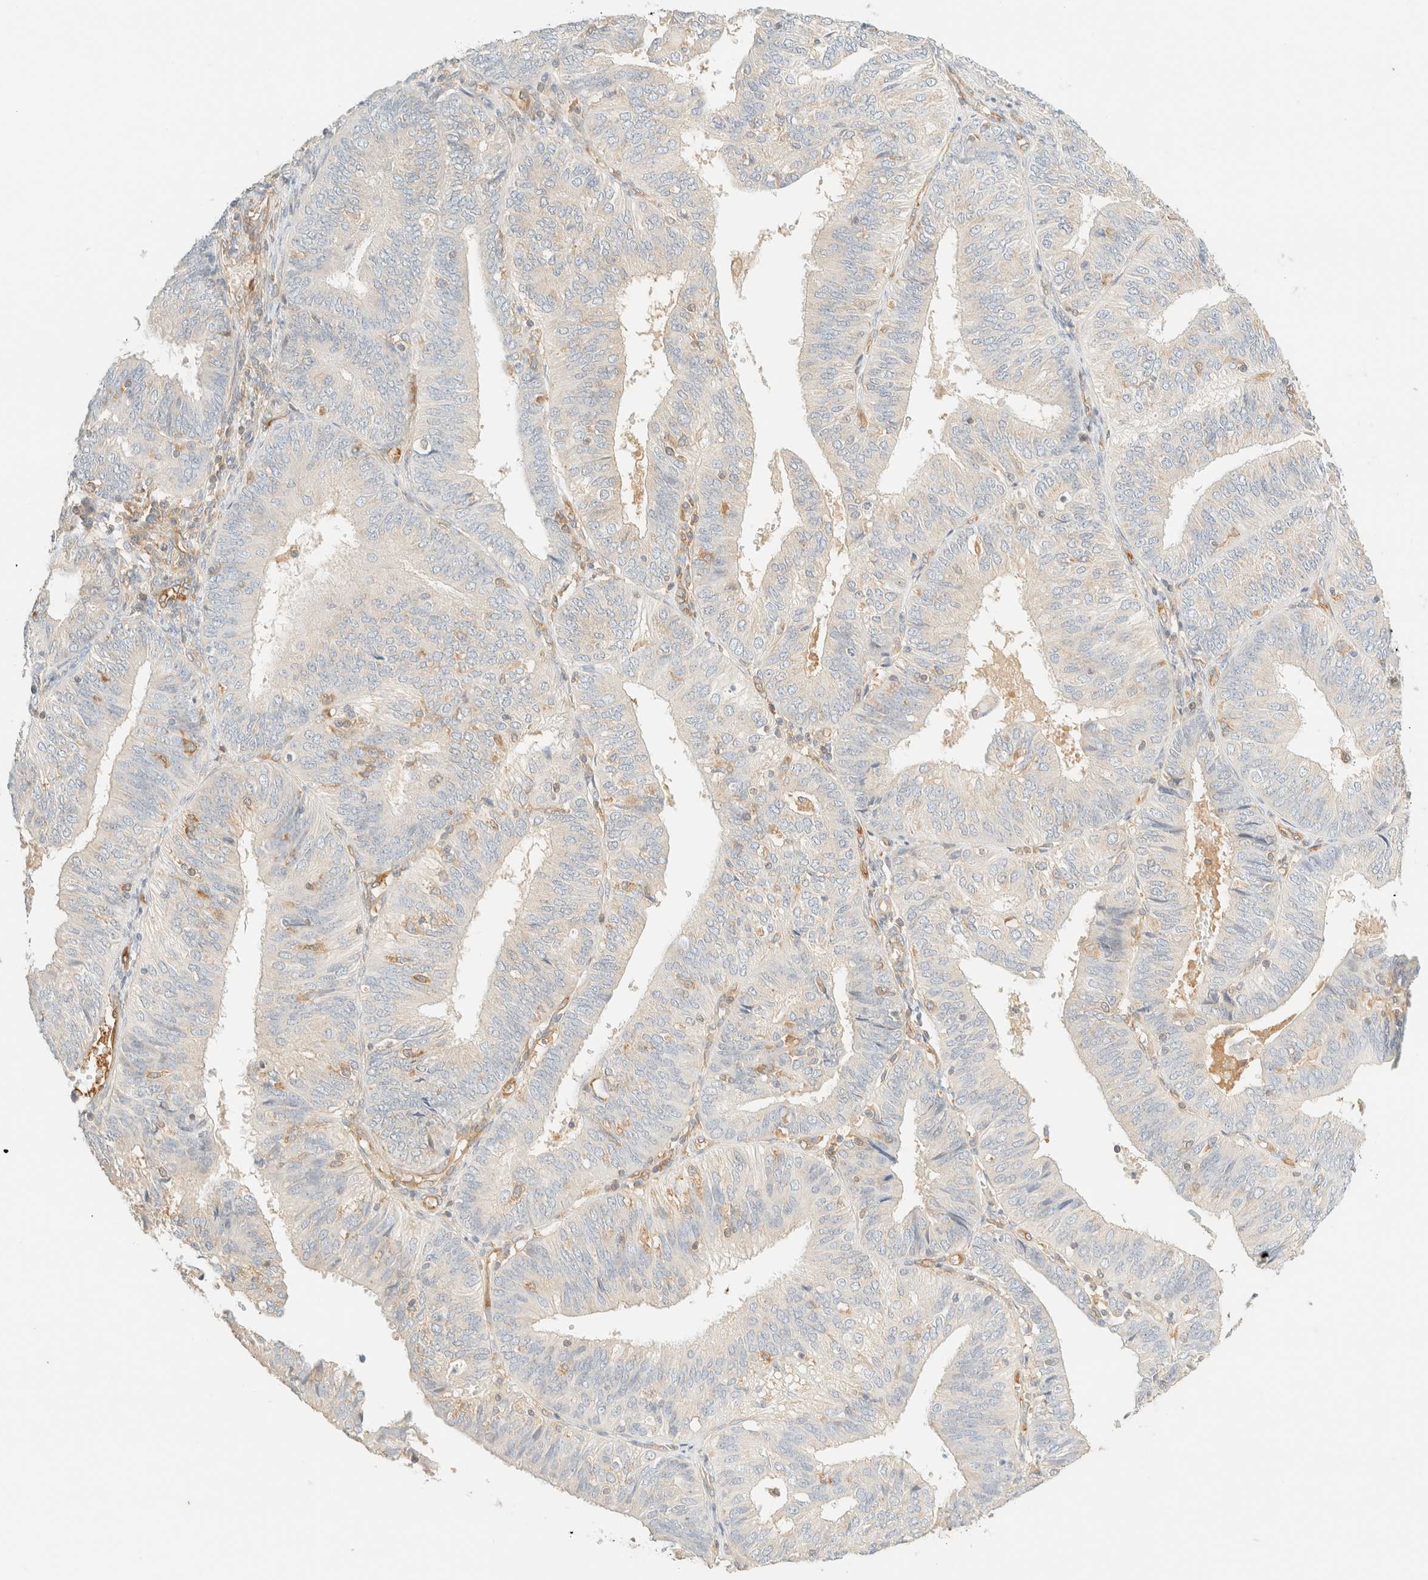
{"staining": {"intensity": "negative", "quantity": "none", "location": "none"}, "tissue": "endometrial cancer", "cell_type": "Tumor cells", "image_type": "cancer", "snomed": [{"axis": "morphology", "description": "Adenocarcinoma, NOS"}, {"axis": "topography", "description": "Endometrium"}], "caption": "Micrograph shows no significant protein staining in tumor cells of endometrial cancer (adenocarcinoma).", "gene": "FHOD1", "patient": {"sex": "female", "age": 58}}